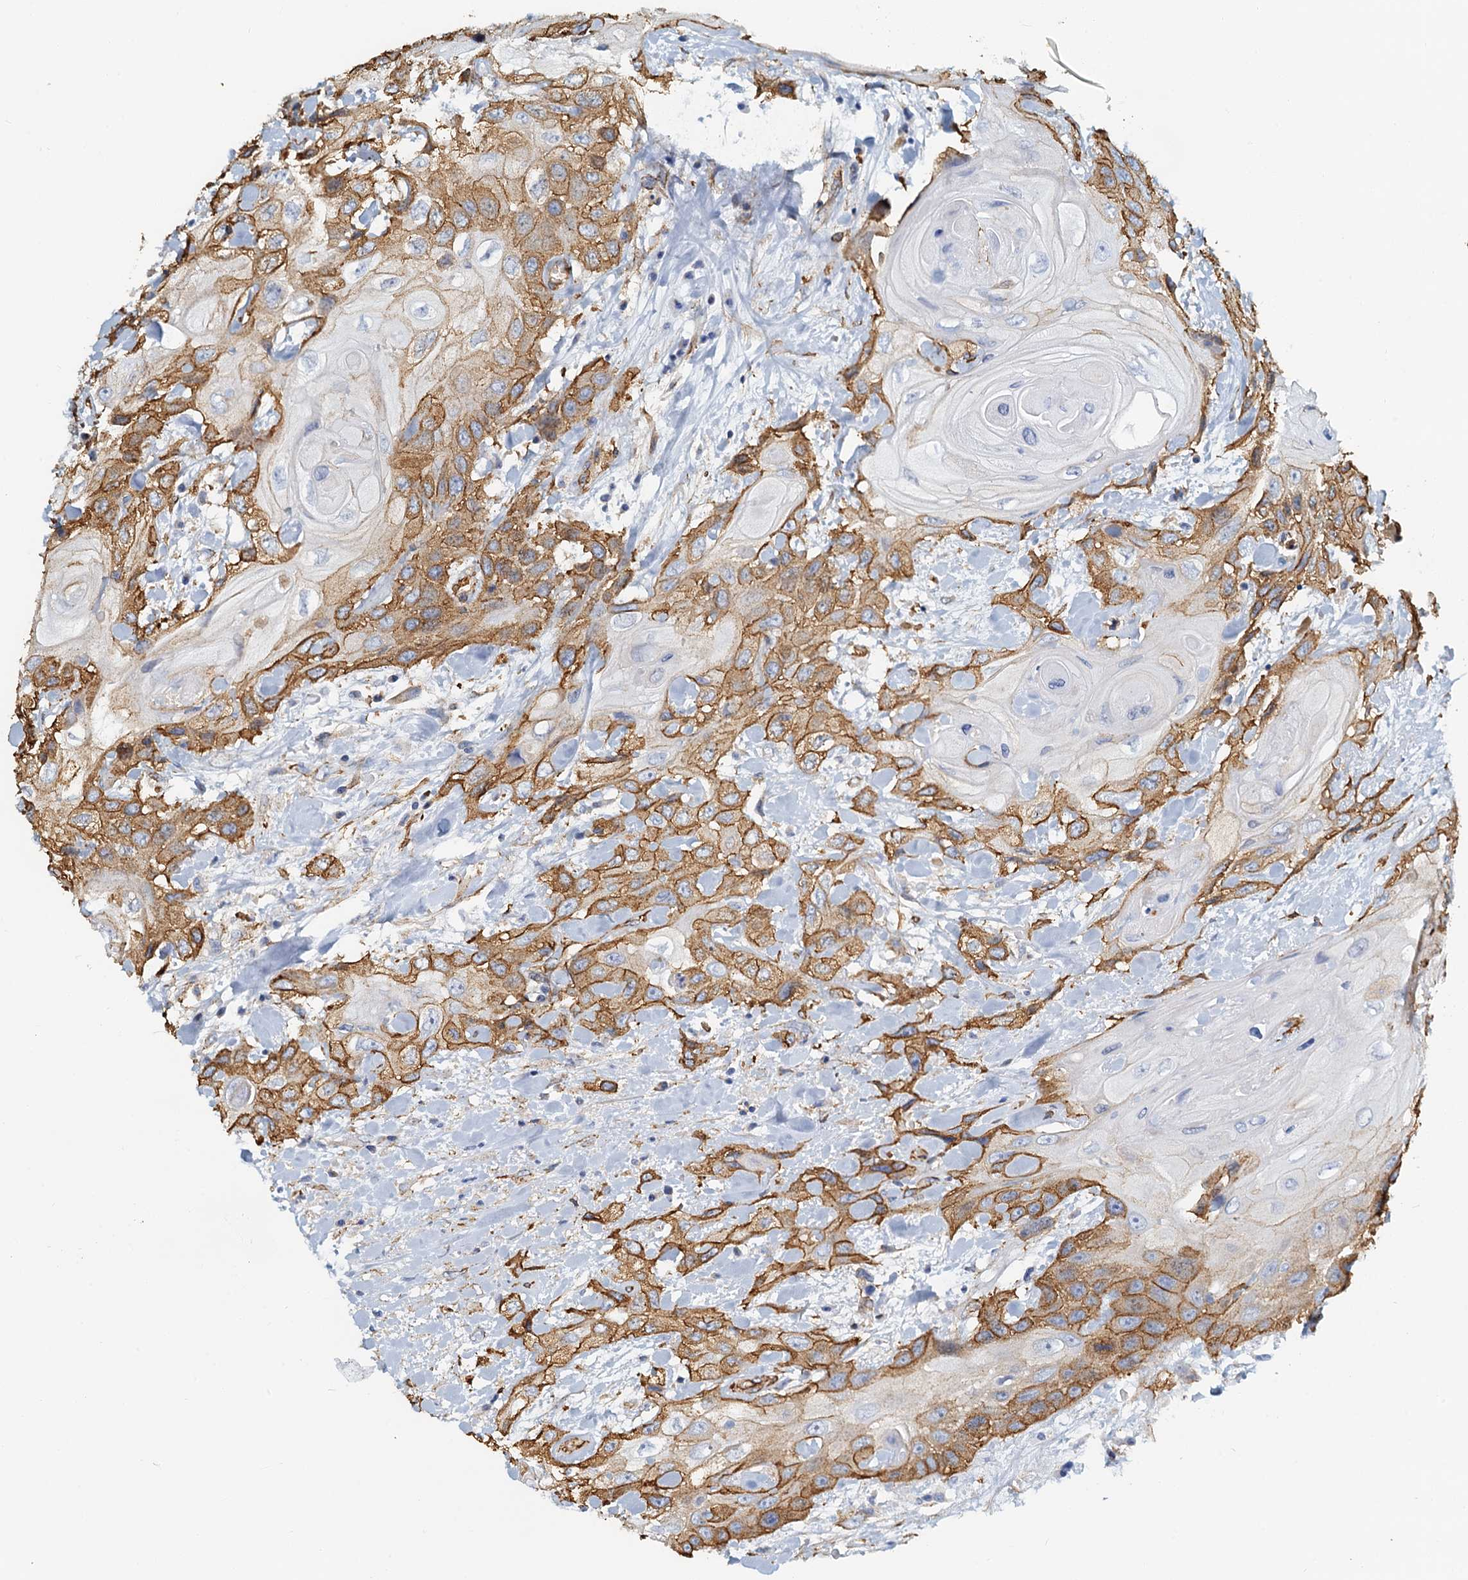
{"staining": {"intensity": "moderate", "quantity": ">75%", "location": "cytoplasmic/membranous"}, "tissue": "head and neck cancer", "cell_type": "Tumor cells", "image_type": "cancer", "snomed": [{"axis": "morphology", "description": "Squamous cell carcinoma, NOS"}, {"axis": "topography", "description": "Head-Neck"}], "caption": "There is medium levels of moderate cytoplasmic/membranous expression in tumor cells of squamous cell carcinoma (head and neck), as demonstrated by immunohistochemical staining (brown color).", "gene": "DGKG", "patient": {"sex": "female", "age": 43}}